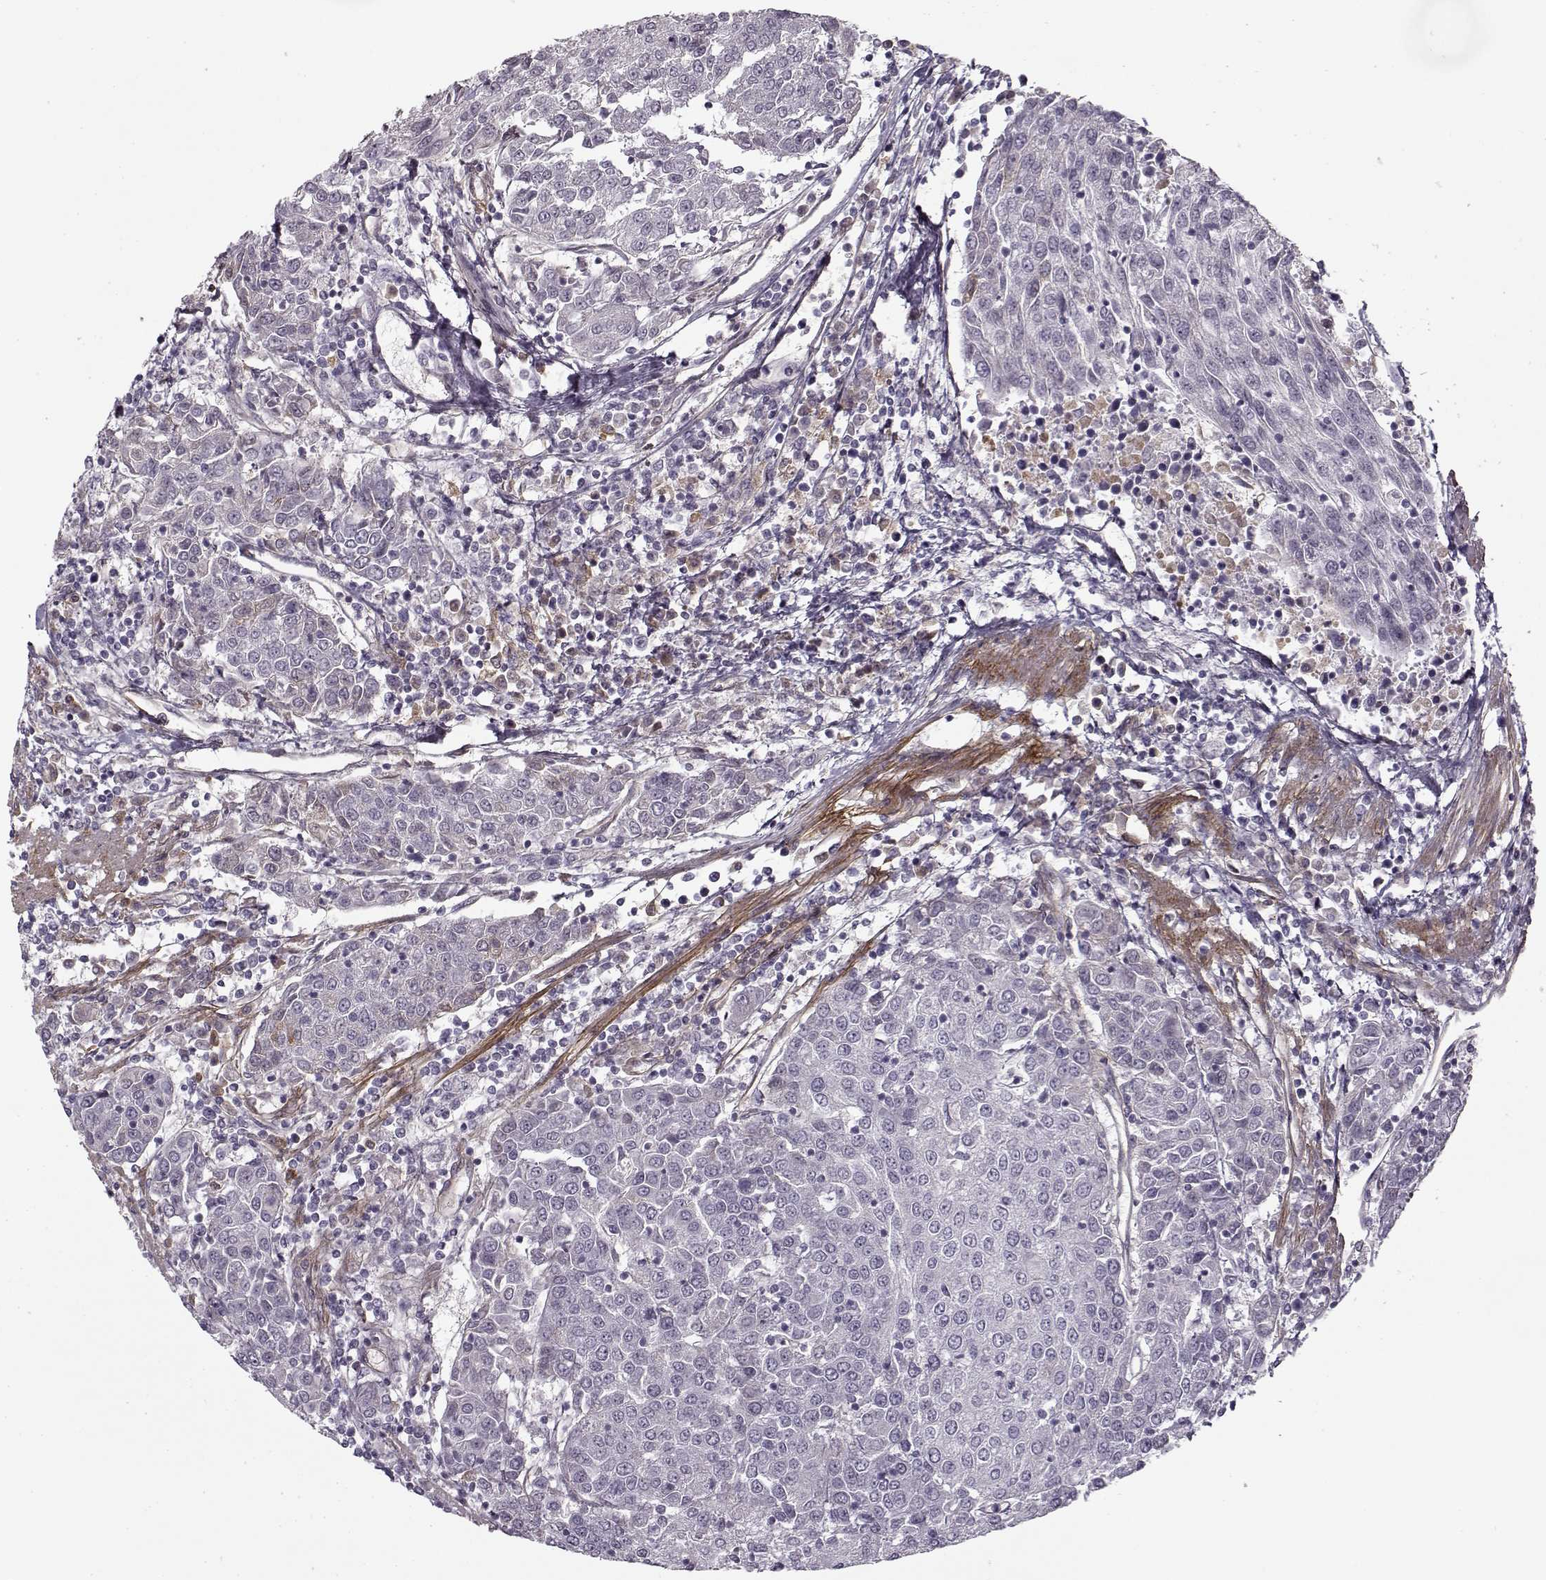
{"staining": {"intensity": "negative", "quantity": "none", "location": "none"}, "tissue": "urothelial cancer", "cell_type": "Tumor cells", "image_type": "cancer", "snomed": [{"axis": "morphology", "description": "Urothelial carcinoma, High grade"}, {"axis": "topography", "description": "Urinary bladder"}], "caption": "Tumor cells show no significant expression in urothelial cancer.", "gene": "LAMB2", "patient": {"sex": "female", "age": 85}}